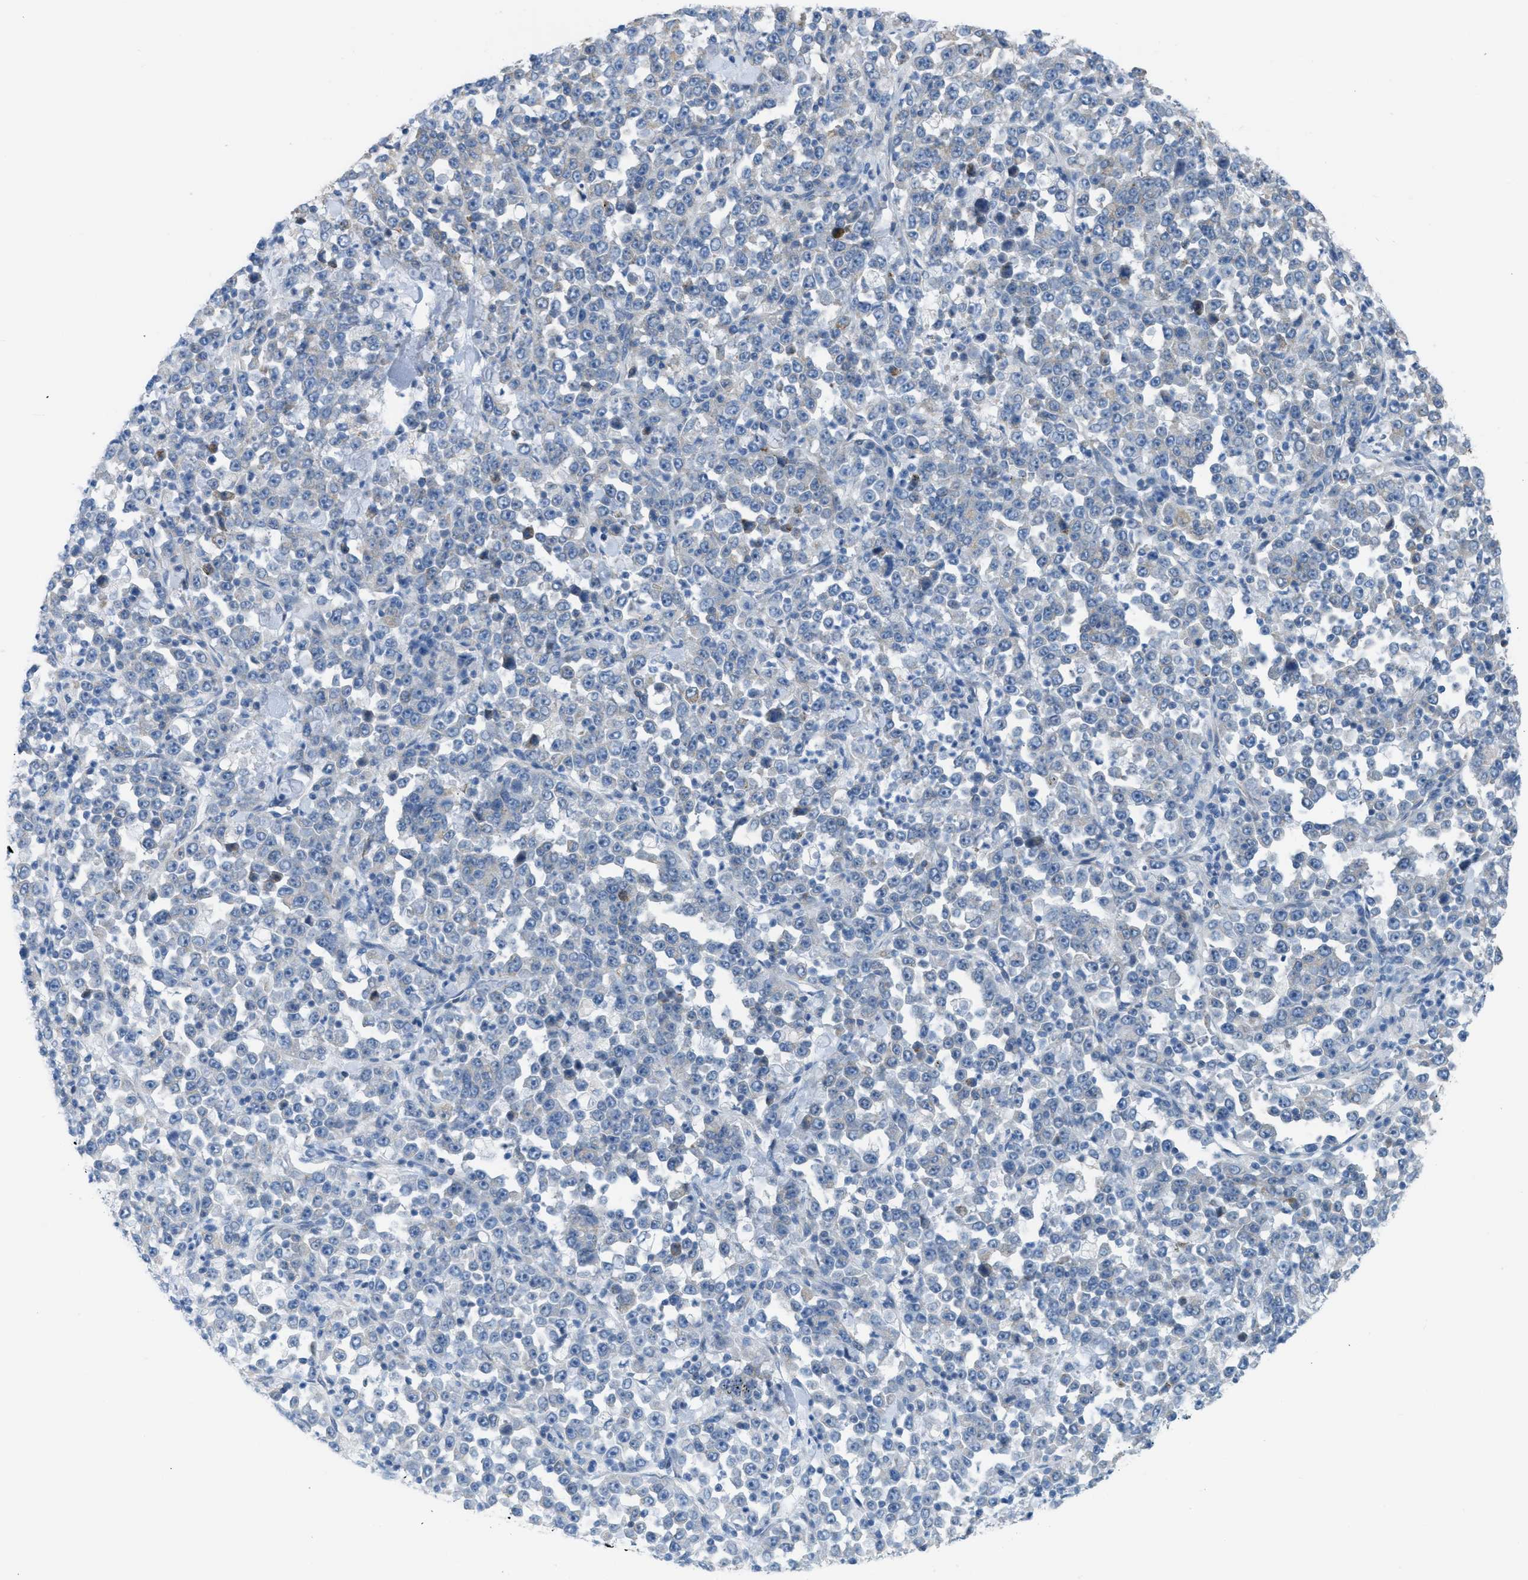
{"staining": {"intensity": "negative", "quantity": "none", "location": "none"}, "tissue": "stomach cancer", "cell_type": "Tumor cells", "image_type": "cancer", "snomed": [{"axis": "morphology", "description": "Normal tissue, NOS"}, {"axis": "morphology", "description": "Adenocarcinoma, NOS"}, {"axis": "topography", "description": "Stomach, upper"}, {"axis": "topography", "description": "Stomach"}], "caption": "High power microscopy image of an immunohistochemistry (IHC) micrograph of stomach cancer, revealing no significant positivity in tumor cells. (Stains: DAB (3,3'-diaminobenzidine) immunohistochemistry (IHC) with hematoxylin counter stain, Microscopy: brightfield microscopy at high magnification).", "gene": "ASGR1", "patient": {"sex": "male", "age": 59}}